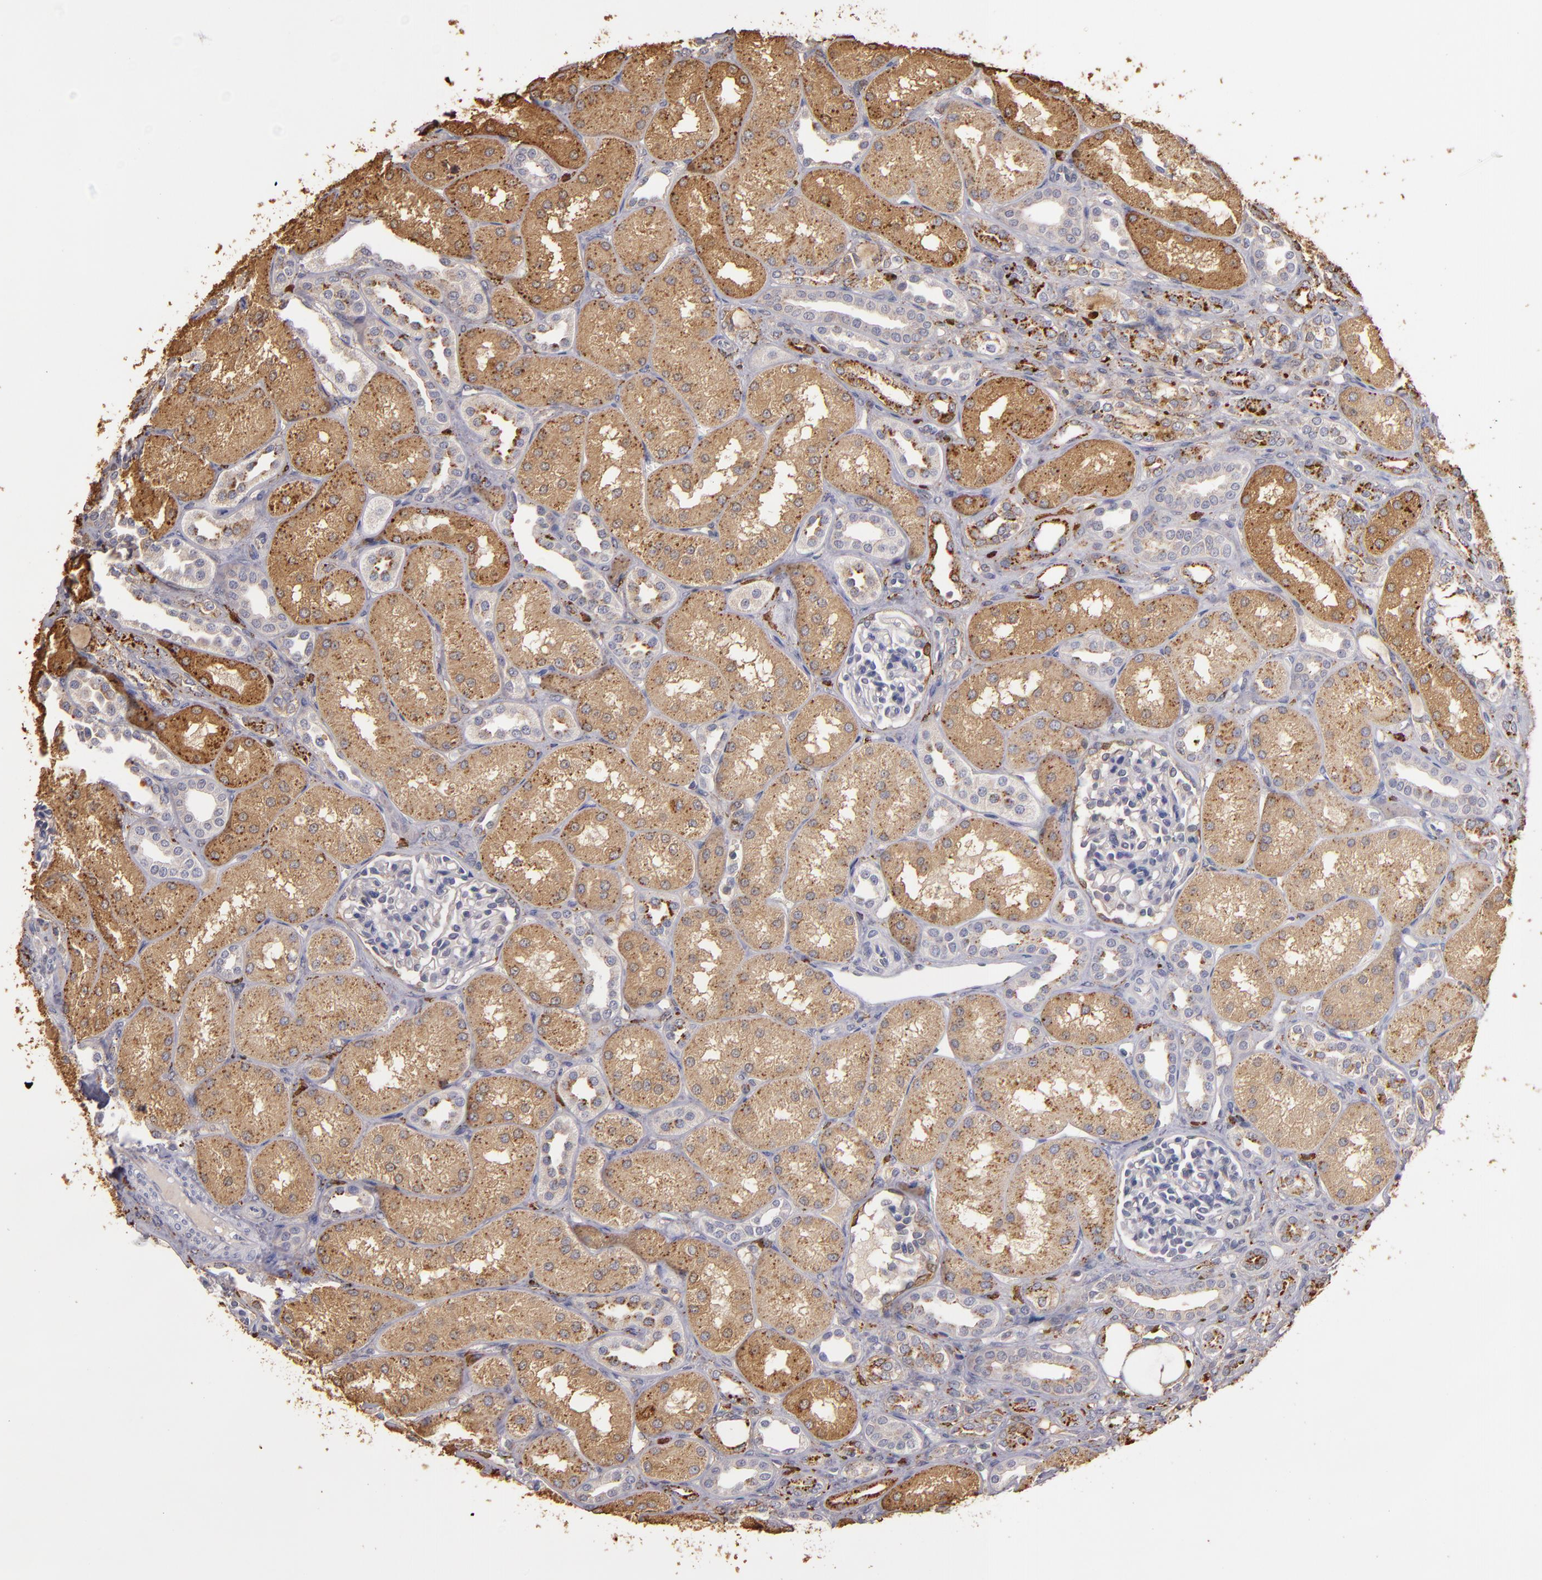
{"staining": {"intensity": "negative", "quantity": "none", "location": "none"}, "tissue": "kidney", "cell_type": "Cells in glomeruli", "image_type": "normal", "snomed": [{"axis": "morphology", "description": "Normal tissue, NOS"}, {"axis": "topography", "description": "Kidney"}], "caption": "A high-resolution image shows immunohistochemistry (IHC) staining of normal kidney, which shows no significant staining in cells in glomeruli. (DAB (3,3'-diaminobenzidine) immunohistochemistry (IHC) with hematoxylin counter stain).", "gene": "TRAF1", "patient": {"sex": "male", "age": 7}}